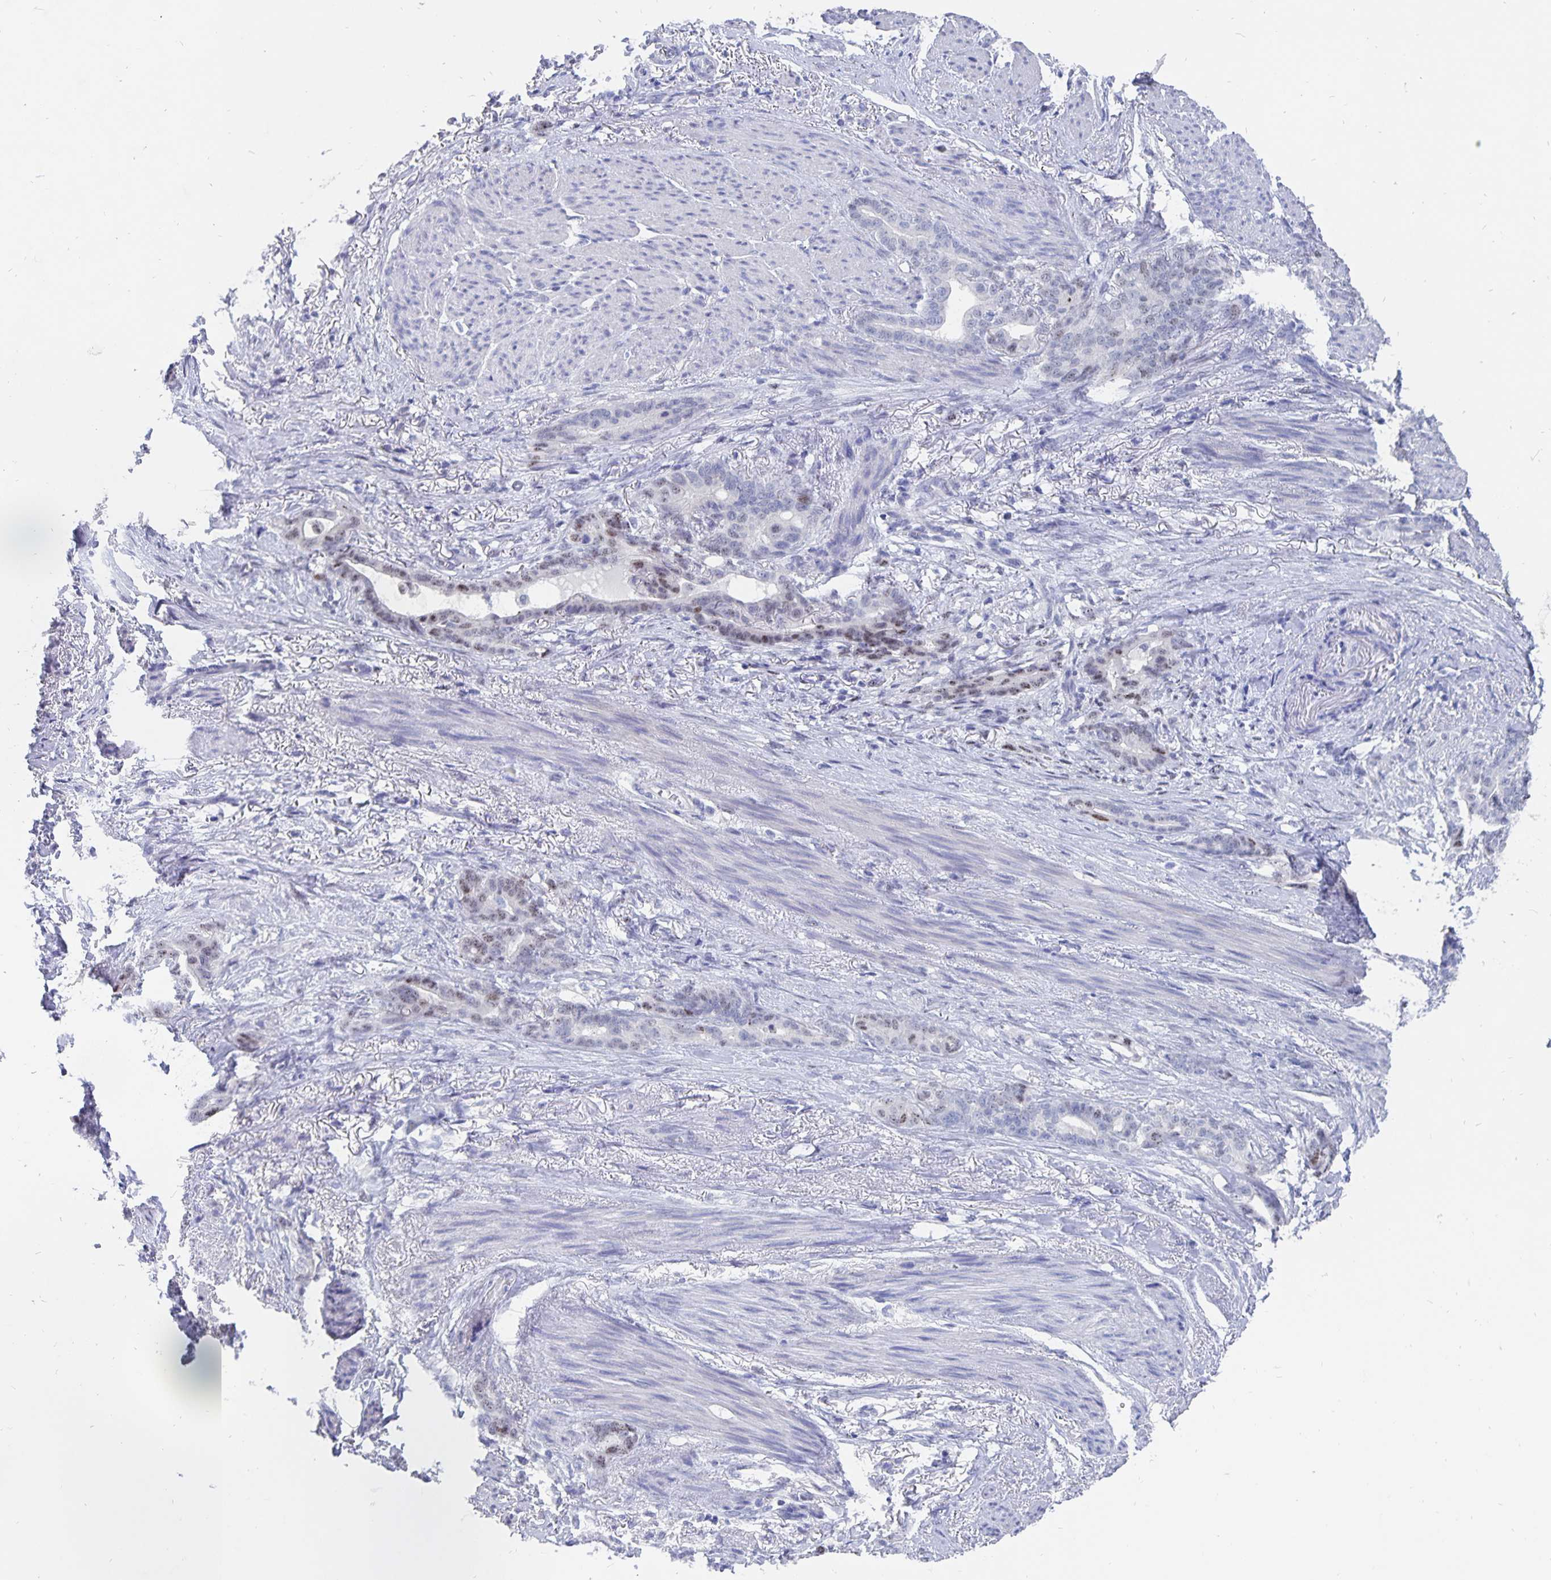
{"staining": {"intensity": "moderate", "quantity": "<25%", "location": "nuclear"}, "tissue": "stomach cancer", "cell_type": "Tumor cells", "image_type": "cancer", "snomed": [{"axis": "morphology", "description": "Normal tissue, NOS"}, {"axis": "morphology", "description": "Adenocarcinoma, NOS"}, {"axis": "topography", "description": "Esophagus"}, {"axis": "topography", "description": "Stomach, upper"}], "caption": "An IHC histopathology image of neoplastic tissue is shown. Protein staining in brown highlights moderate nuclear positivity in stomach cancer (adenocarcinoma) within tumor cells. (DAB IHC with brightfield microscopy, high magnification).", "gene": "SMOC1", "patient": {"sex": "male", "age": 62}}